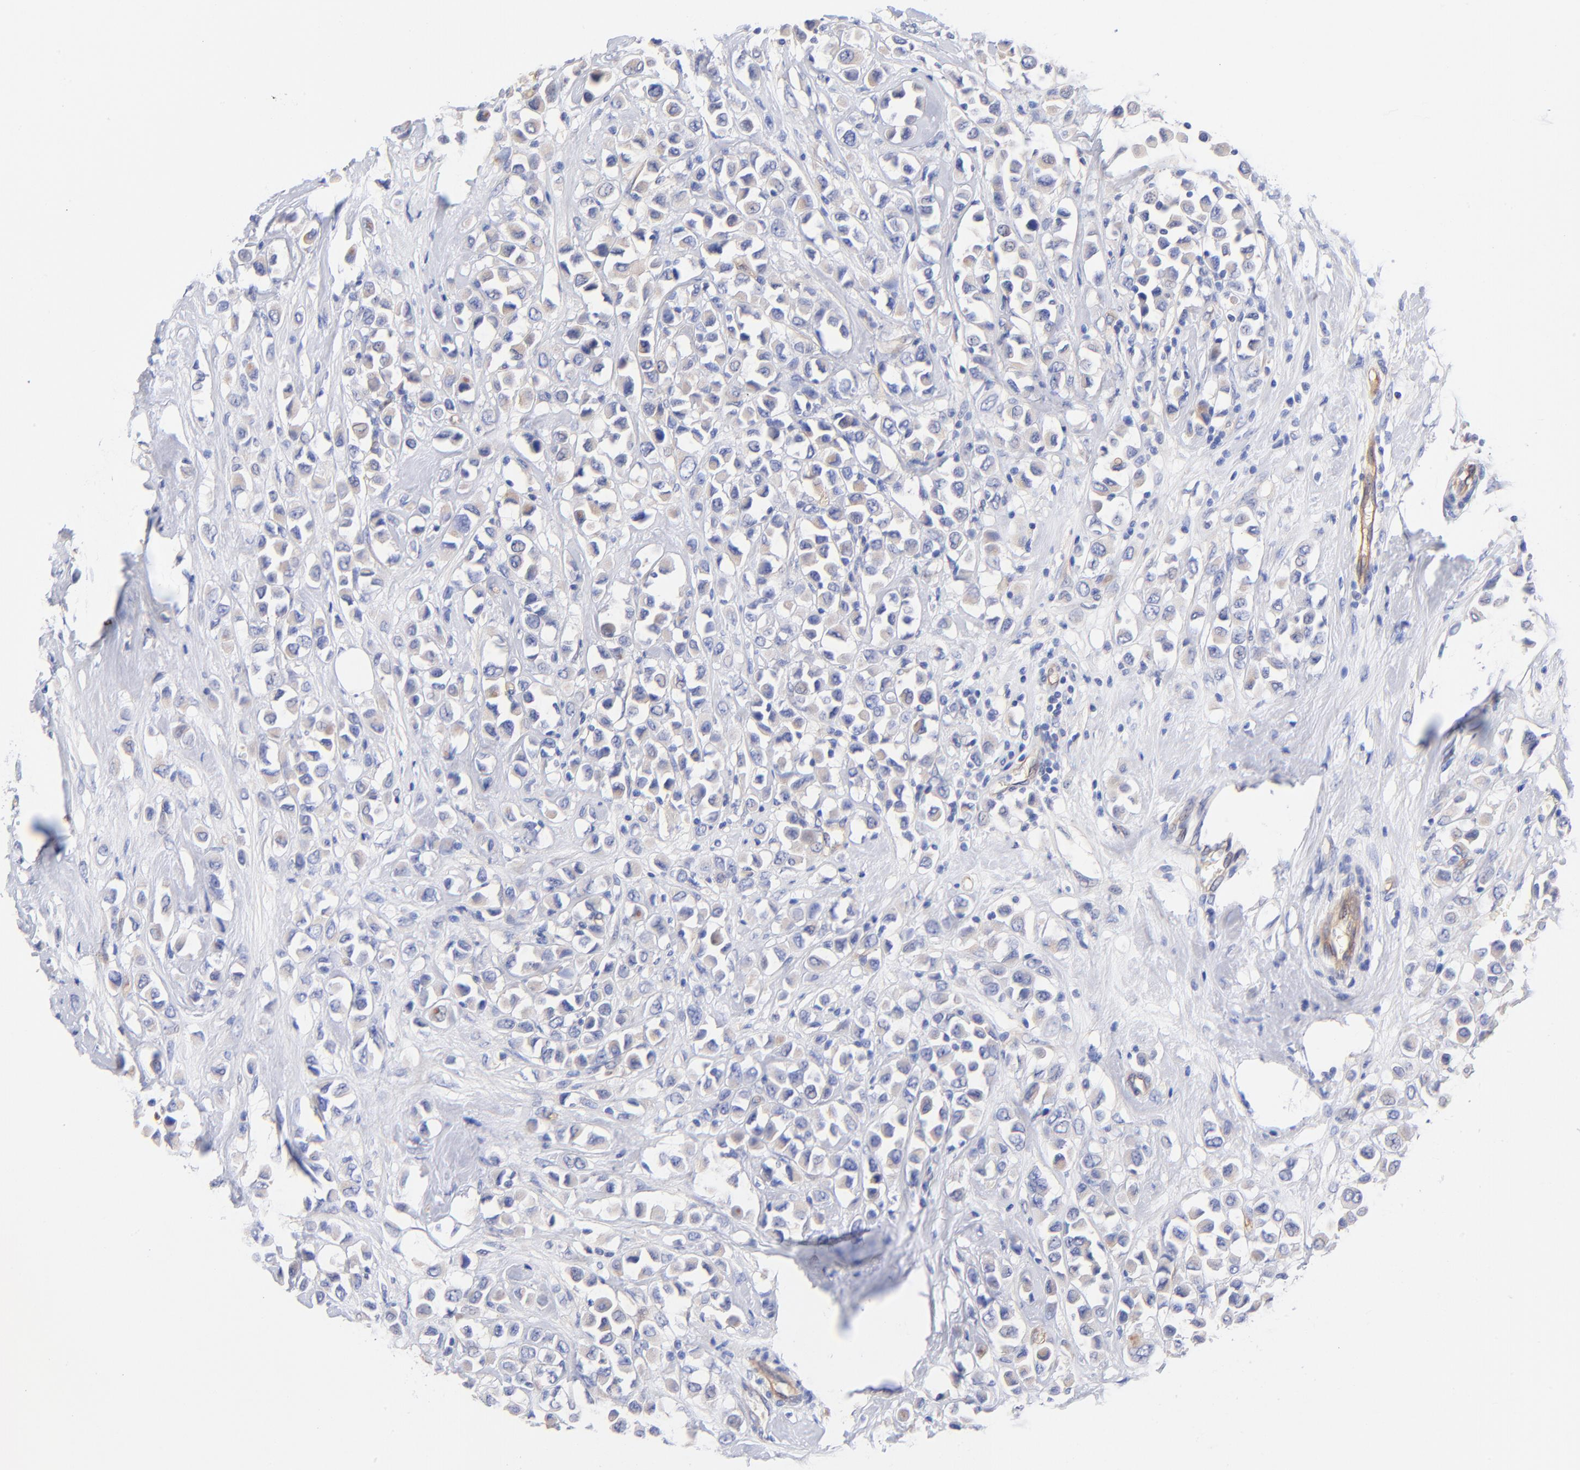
{"staining": {"intensity": "weak", "quantity": "25%-75%", "location": "cytoplasmic/membranous"}, "tissue": "breast cancer", "cell_type": "Tumor cells", "image_type": "cancer", "snomed": [{"axis": "morphology", "description": "Duct carcinoma"}, {"axis": "topography", "description": "Breast"}], "caption": "A brown stain labels weak cytoplasmic/membranous positivity of a protein in infiltrating ductal carcinoma (breast) tumor cells. The staining was performed using DAB (3,3'-diaminobenzidine), with brown indicating positive protein expression. Nuclei are stained blue with hematoxylin.", "gene": "SLC44A2", "patient": {"sex": "female", "age": 61}}